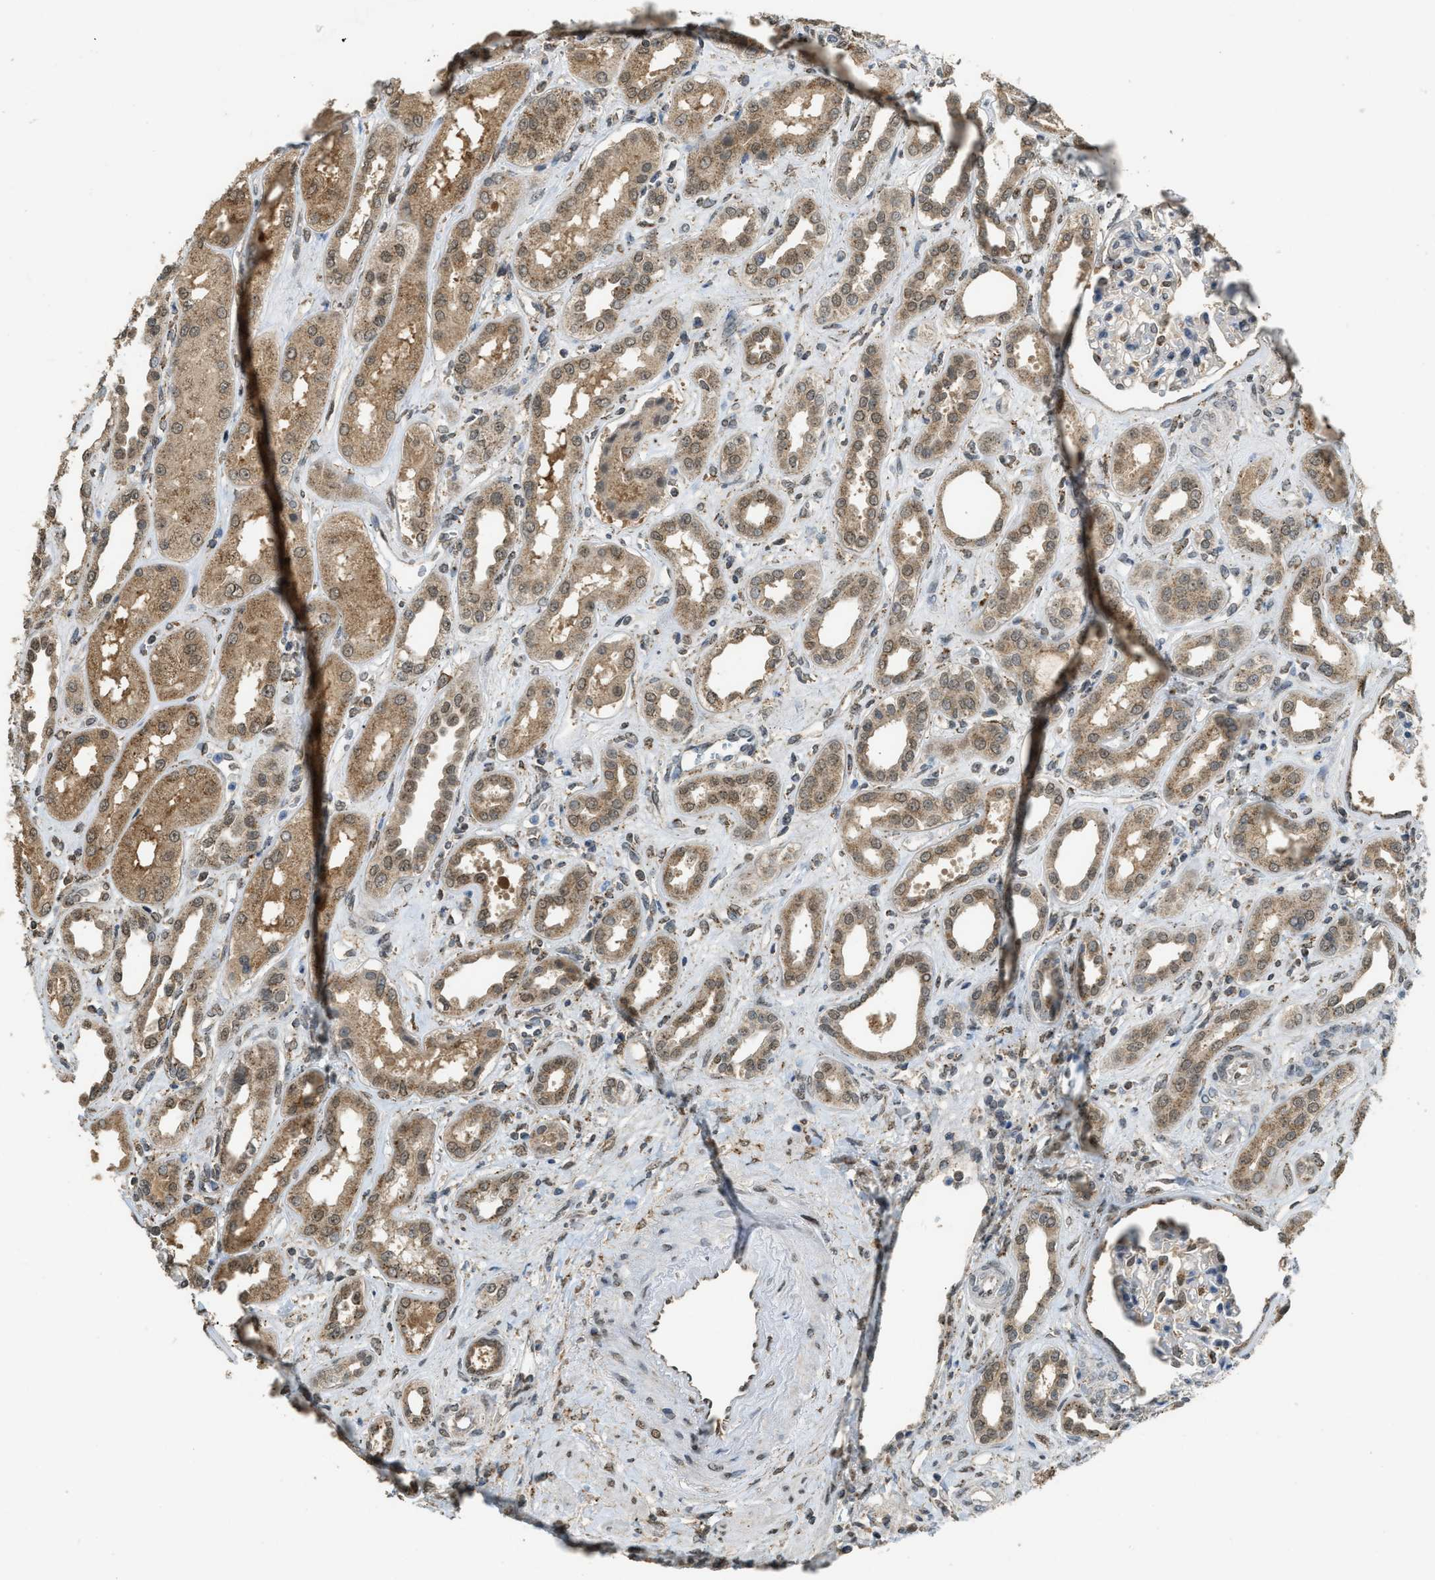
{"staining": {"intensity": "moderate", "quantity": "25%-75%", "location": "cytoplasmic/membranous"}, "tissue": "kidney", "cell_type": "Cells in glomeruli", "image_type": "normal", "snomed": [{"axis": "morphology", "description": "Normal tissue, NOS"}, {"axis": "topography", "description": "Kidney"}], "caption": "IHC micrograph of unremarkable human kidney stained for a protein (brown), which displays medium levels of moderate cytoplasmic/membranous expression in approximately 25%-75% of cells in glomeruli.", "gene": "IPO7", "patient": {"sex": "male", "age": 59}}